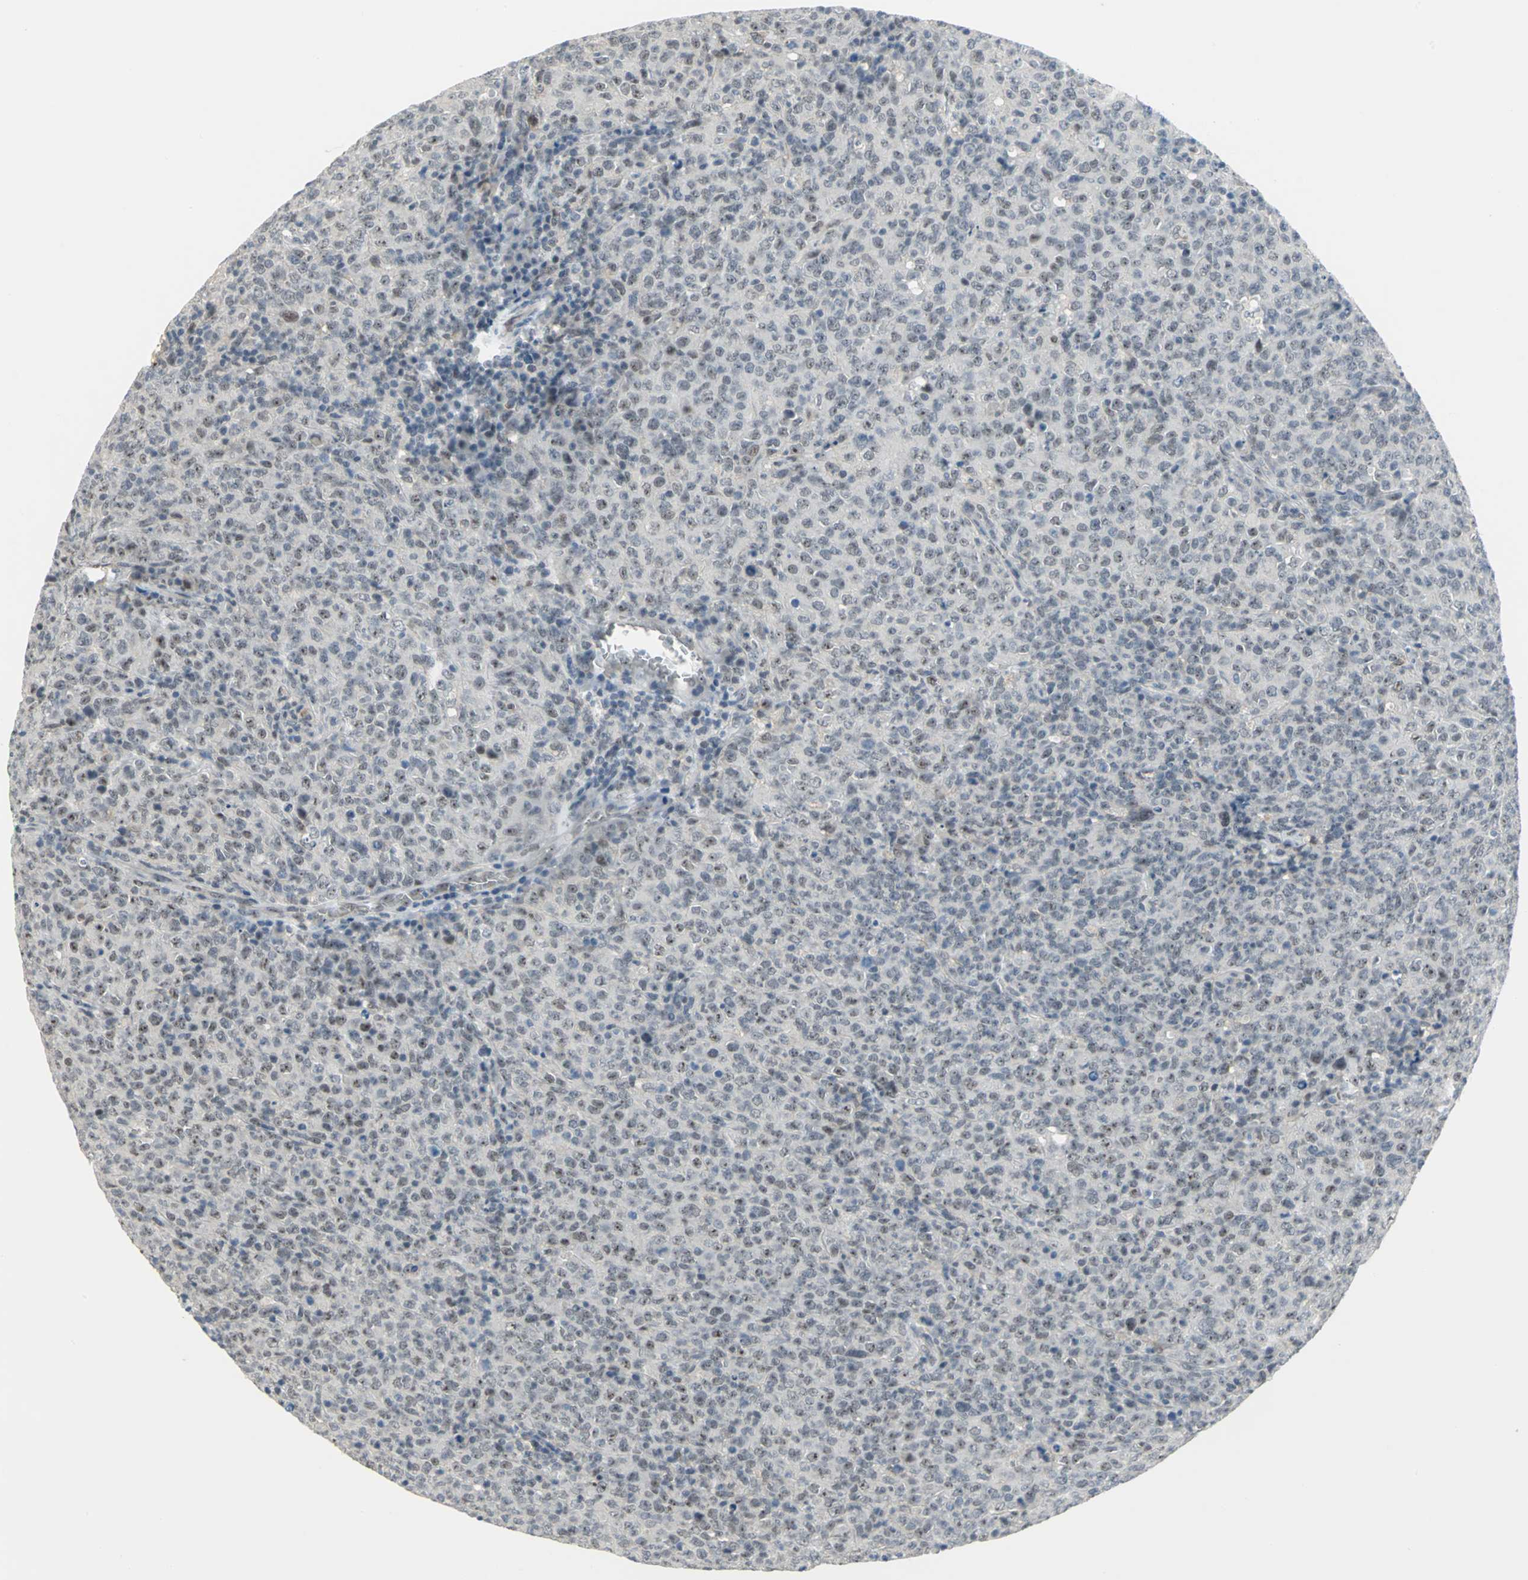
{"staining": {"intensity": "weak", "quantity": "25%-75%", "location": "nuclear"}, "tissue": "lymphoma", "cell_type": "Tumor cells", "image_type": "cancer", "snomed": [{"axis": "morphology", "description": "Malignant lymphoma, non-Hodgkin's type, High grade"}, {"axis": "topography", "description": "Tonsil"}], "caption": "High-magnification brightfield microscopy of high-grade malignant lymphoma, non-Hodgkin's type stained with DAB (brown) and counterstained with hematoxylin (blue). tumor cells exhibit weak nuclear expression is appreciated in about25%-75% of cells. (Brightfield microscopy of DAB IHC at high magnification).", "gene": "GLI3", "patient": {"sex": "female", "age": 36}}